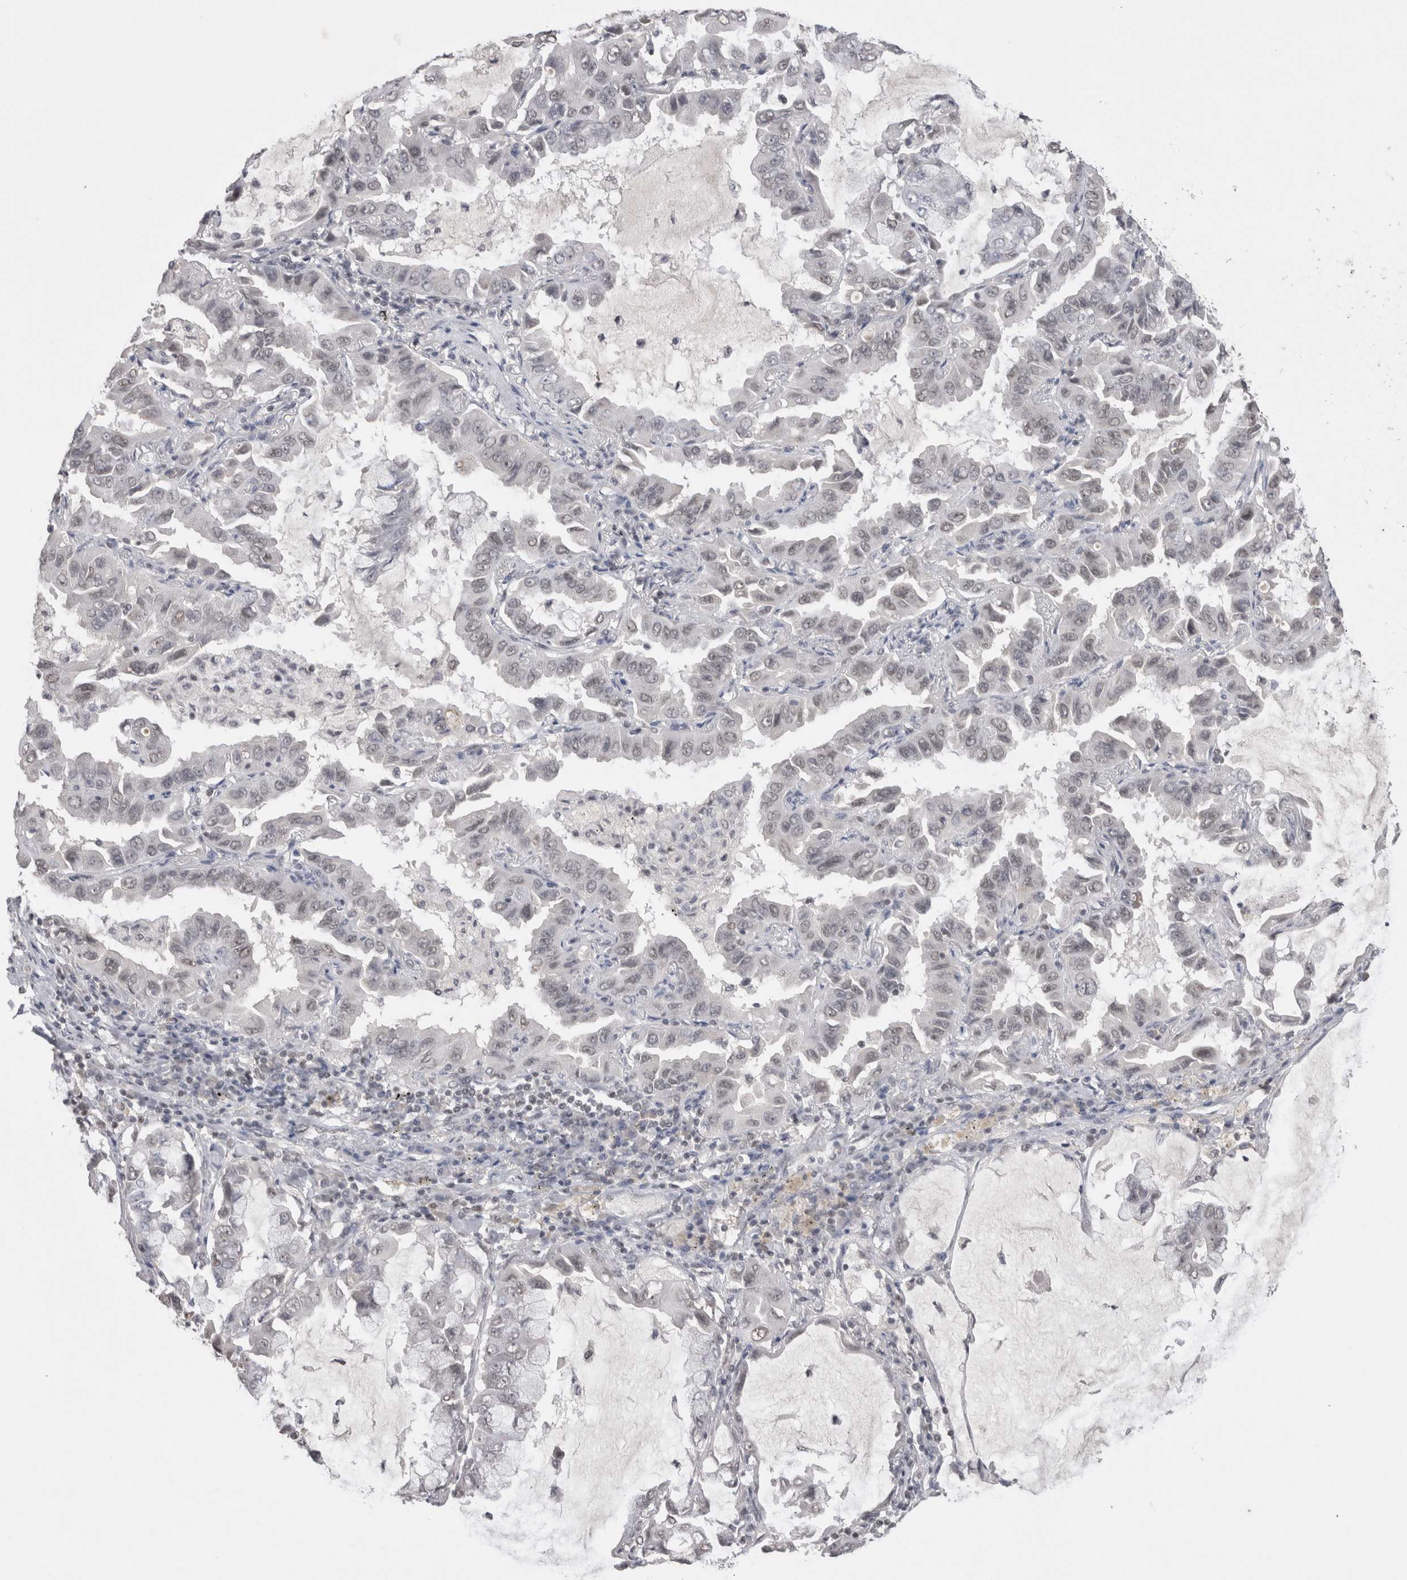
{"staining": {"intensity": "negative", "quantity": "none", "location": "none"}, "tissue": "lung cancer", "cell_type": "Tumor cells", "image_type": "cancer", "snomed": [{"axis": "morphology", "description": "Adenocarcinoma, NOS"}, {"axis": "topography", "description": "Lung"}], "caption": "Micrograph shows no protein expression in tumor cells of lung cancer (adenocarcinoma) tissue.", "gene": "DAXX", "patient": {"sex": "male", "age": 64}}